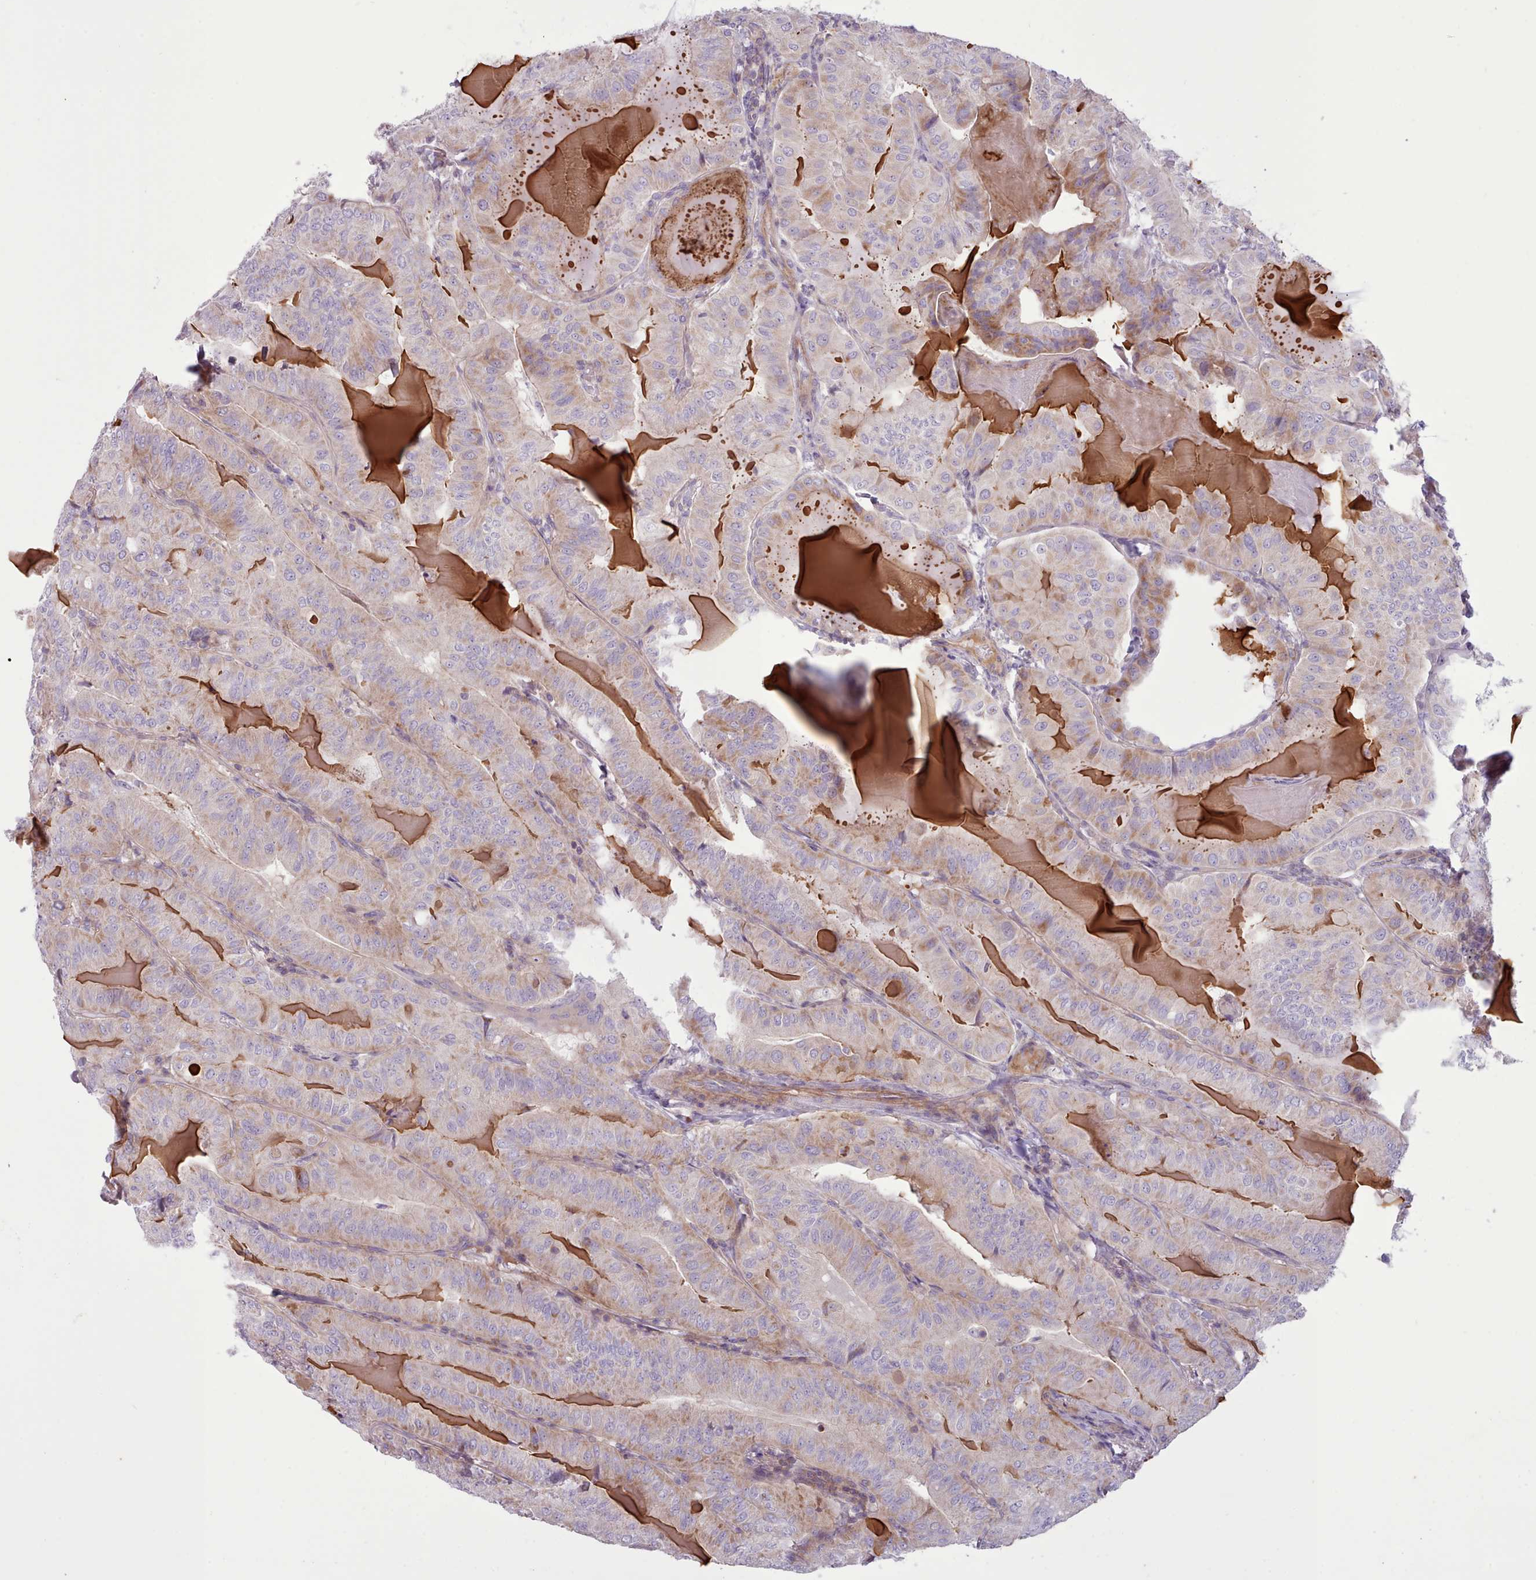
{"staining": {"intensity": "weak", "quantity": "<25%", "location": "cytoplasmic/membranous"}, "tissue": "thyroid cancer", "cell_type": "Tumor cells", "image_type": "cancer", "snomed": [{"axis": "morphology", "description": "Papillary adenocarcinoma, NOS"}, {"axis": "topography", "description": "Thyroid gland"}], "caption": "This is a histopathology image of IHC staining of papillary adenocarcinoma (thyroid), which shows no positivity in tumor cells.", "gene": "TENT4B", "patient": {"sex": "female", "age": 68}}